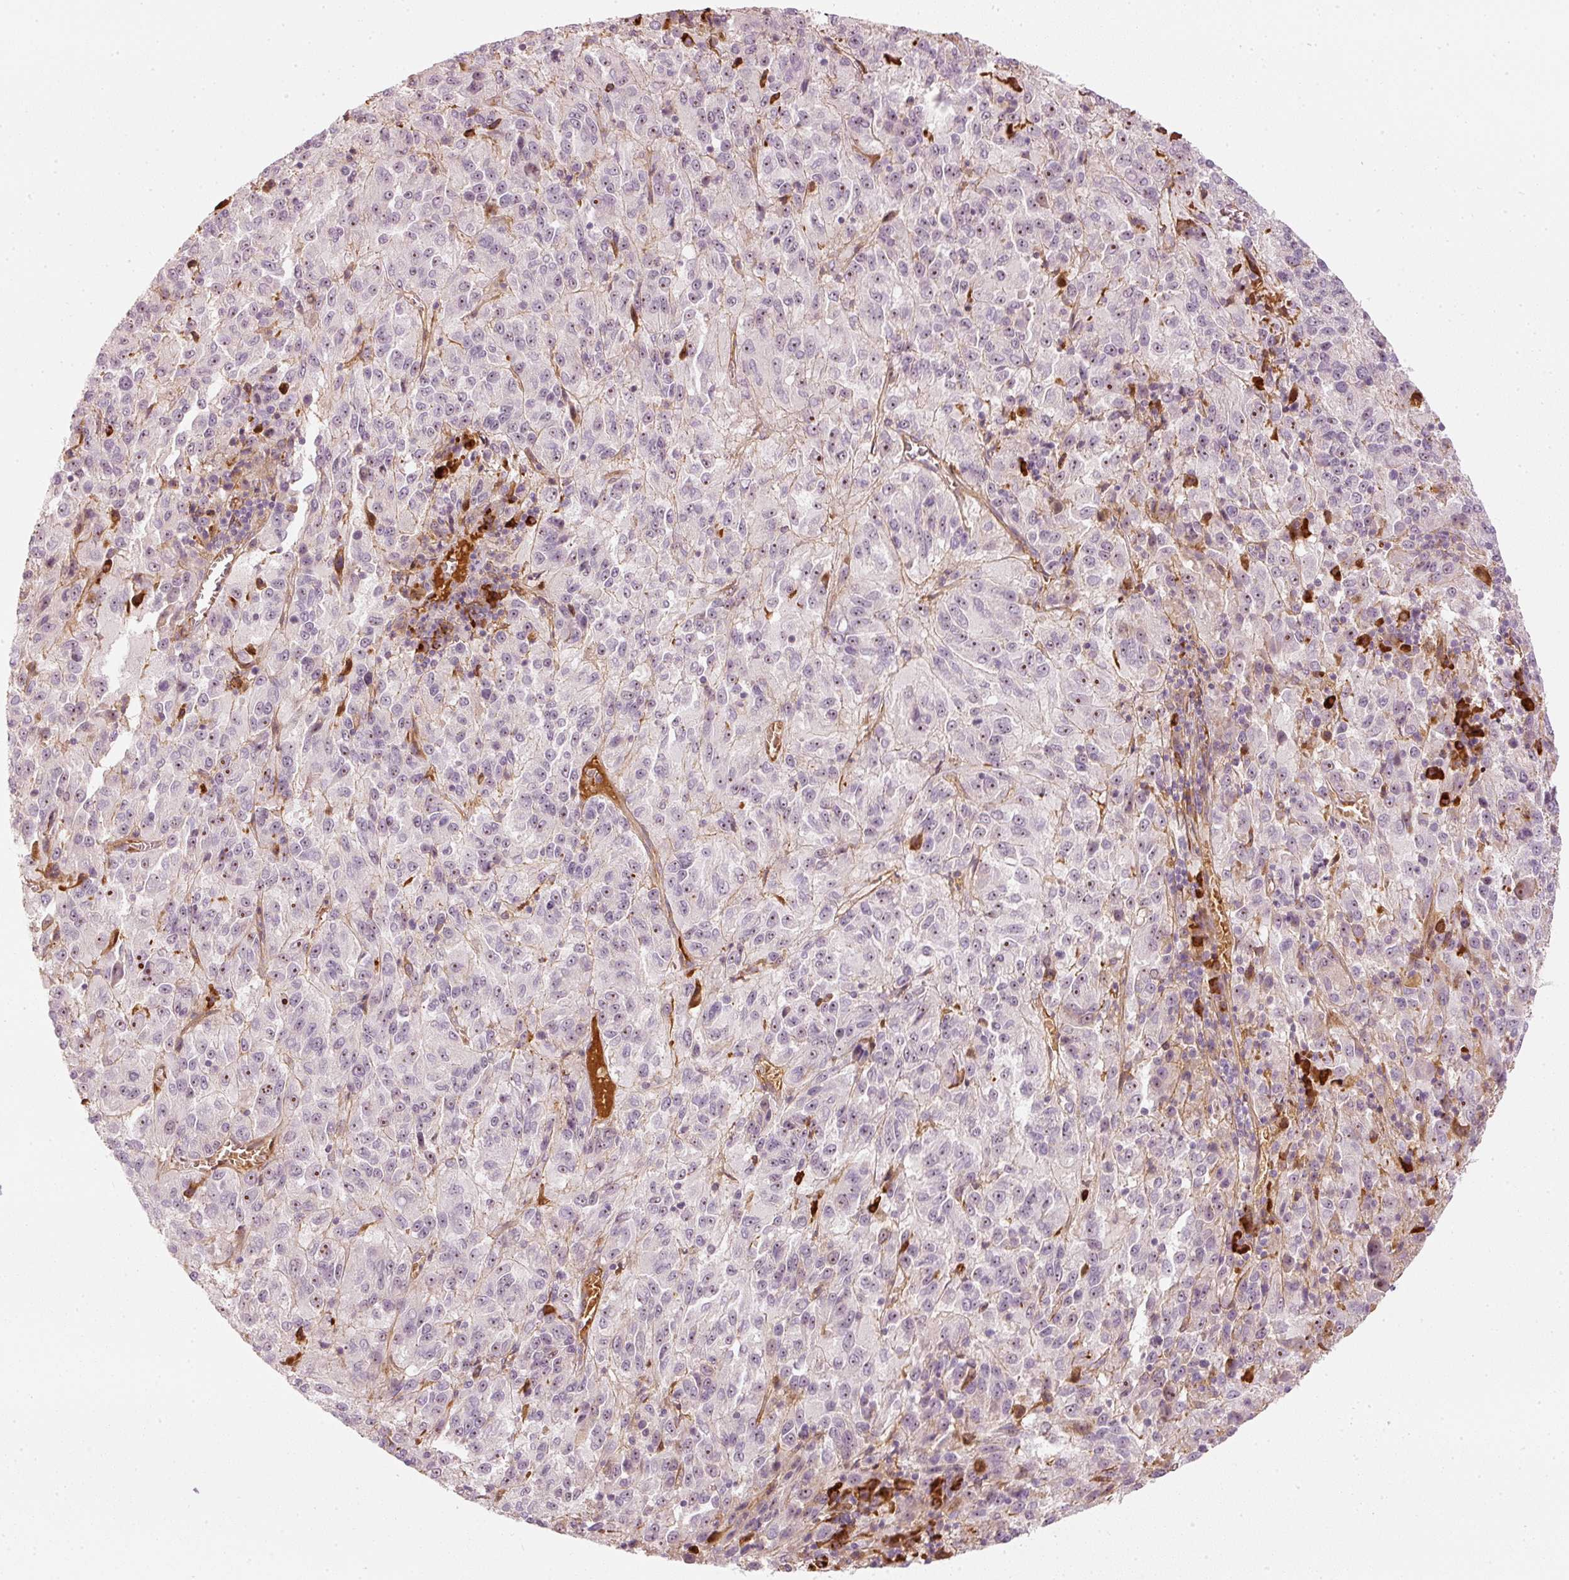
{"staining": {"intensity": "moderate", "quantity": "25%-75%", "location": "nuclear"}, "tissue": "melanoma", "cell_type": "Tumor cells", "image_type": "cancer", "snomed": [{"axis": "morphology", "description": "Malignant melanoma, Metastatic site"}, {"axis": "topography", "description": "Lung"}], "caption": "Immunohistochemical staining of human malignant melanoma (metastatic site) demonstrates medium levels of moderate nuclear expression in approximately 25%-75% of tumor cells.", "gene": "VCAM1", "patient": {"sex": "male", "age": 64}}